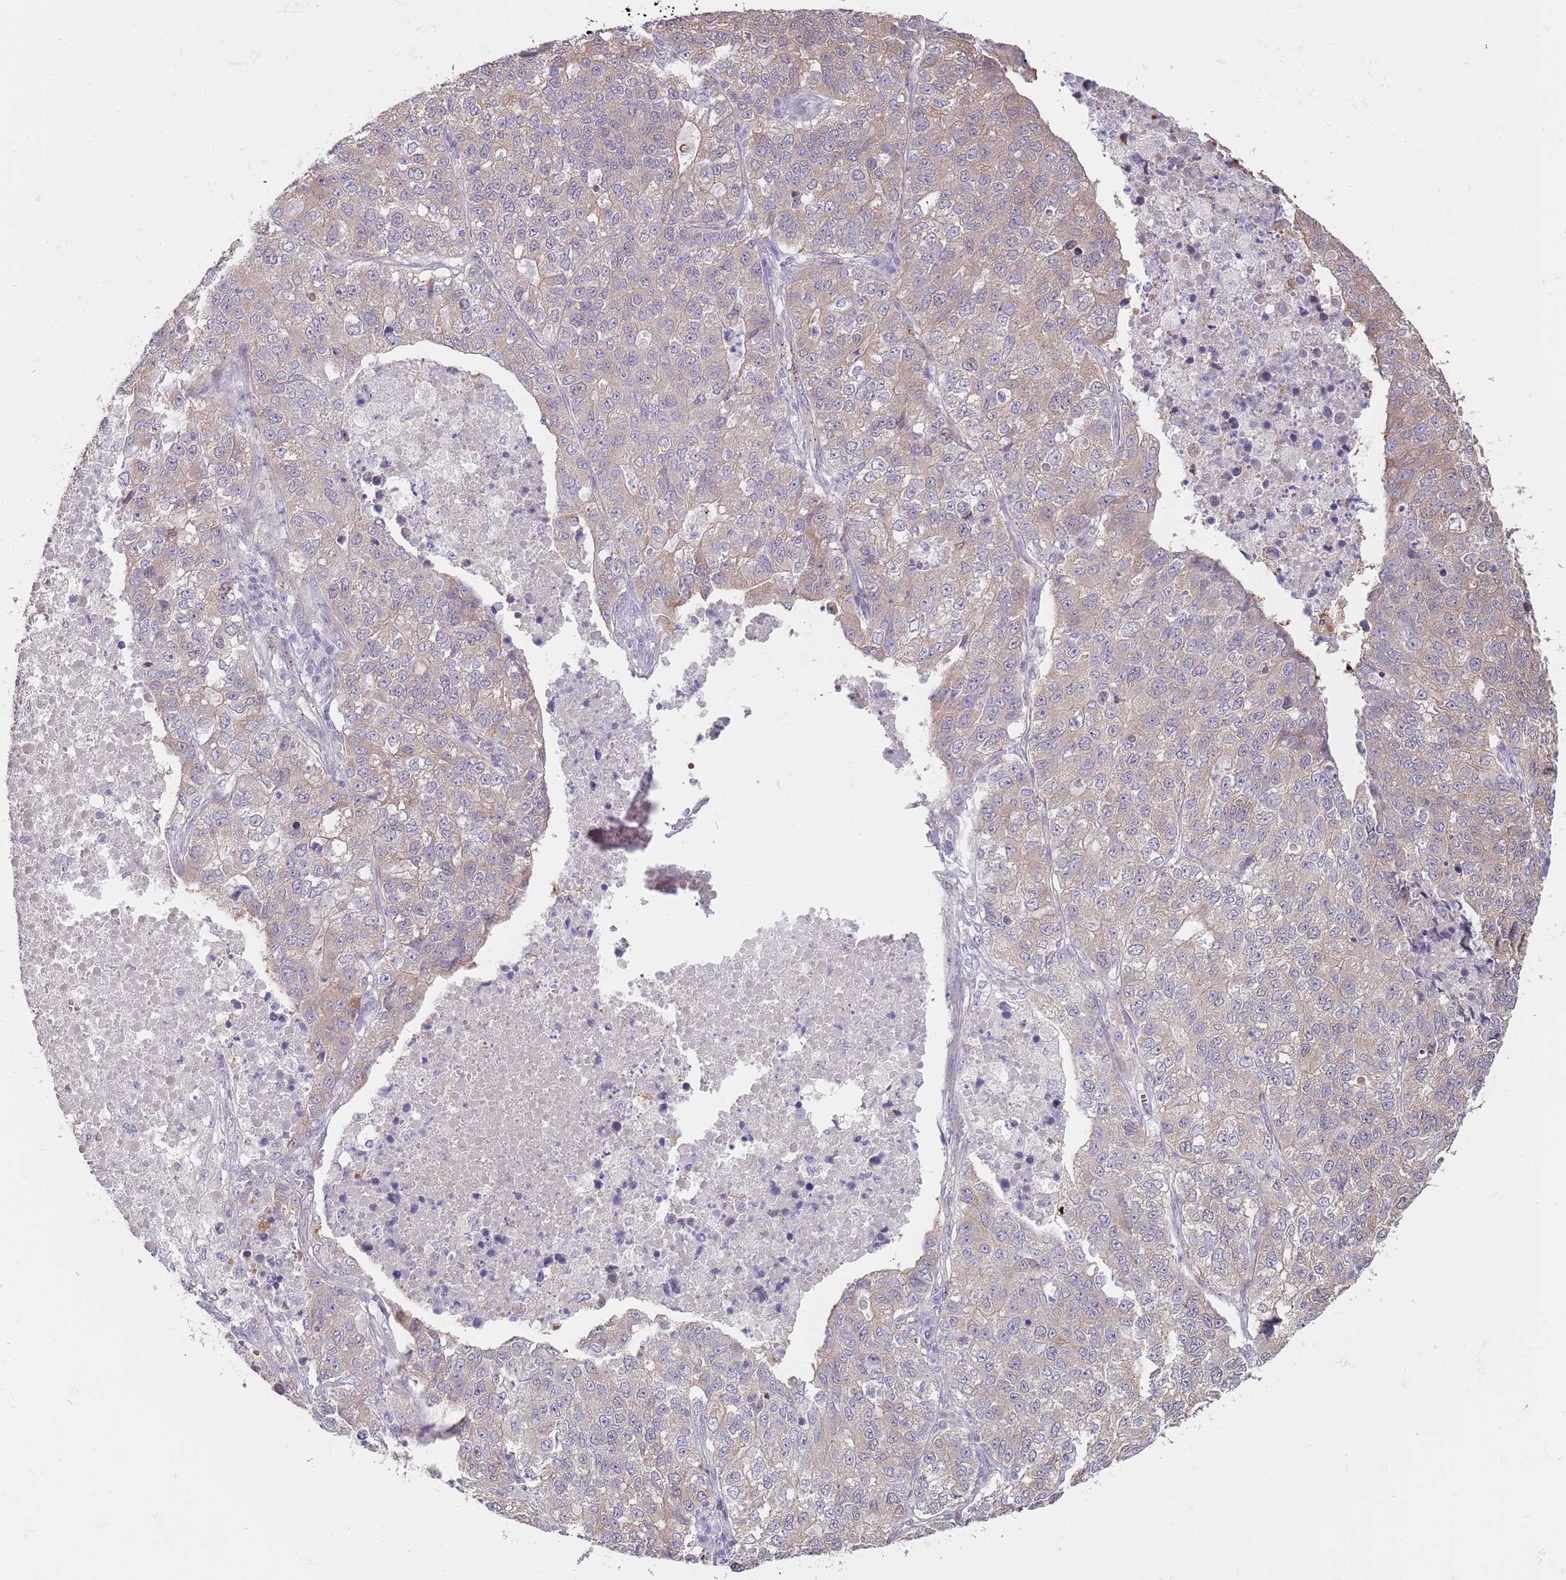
{"staining": {"intensity": "weak", "quantity": "25%-75%", "location": "cytoplasmic/membranous"}, "tissue": "lung cancer", "cell_type": "Tumor cells", "image_type": "cancer", "snomed": [{"axis": "morphology", "description": "Adenocarcinoma, NOS"}, {"axis": "topography", "description": "Lung"}], "caption": "A high-resolution image shows immunohistochemistry staining of adenocarcinoma (lung), which exhibits weak cytoplasmic/membranous positivity in about 25%-75% of tumor cells.", "gene": "LDHD", "patient": {"sex": "male", "age": 49}}